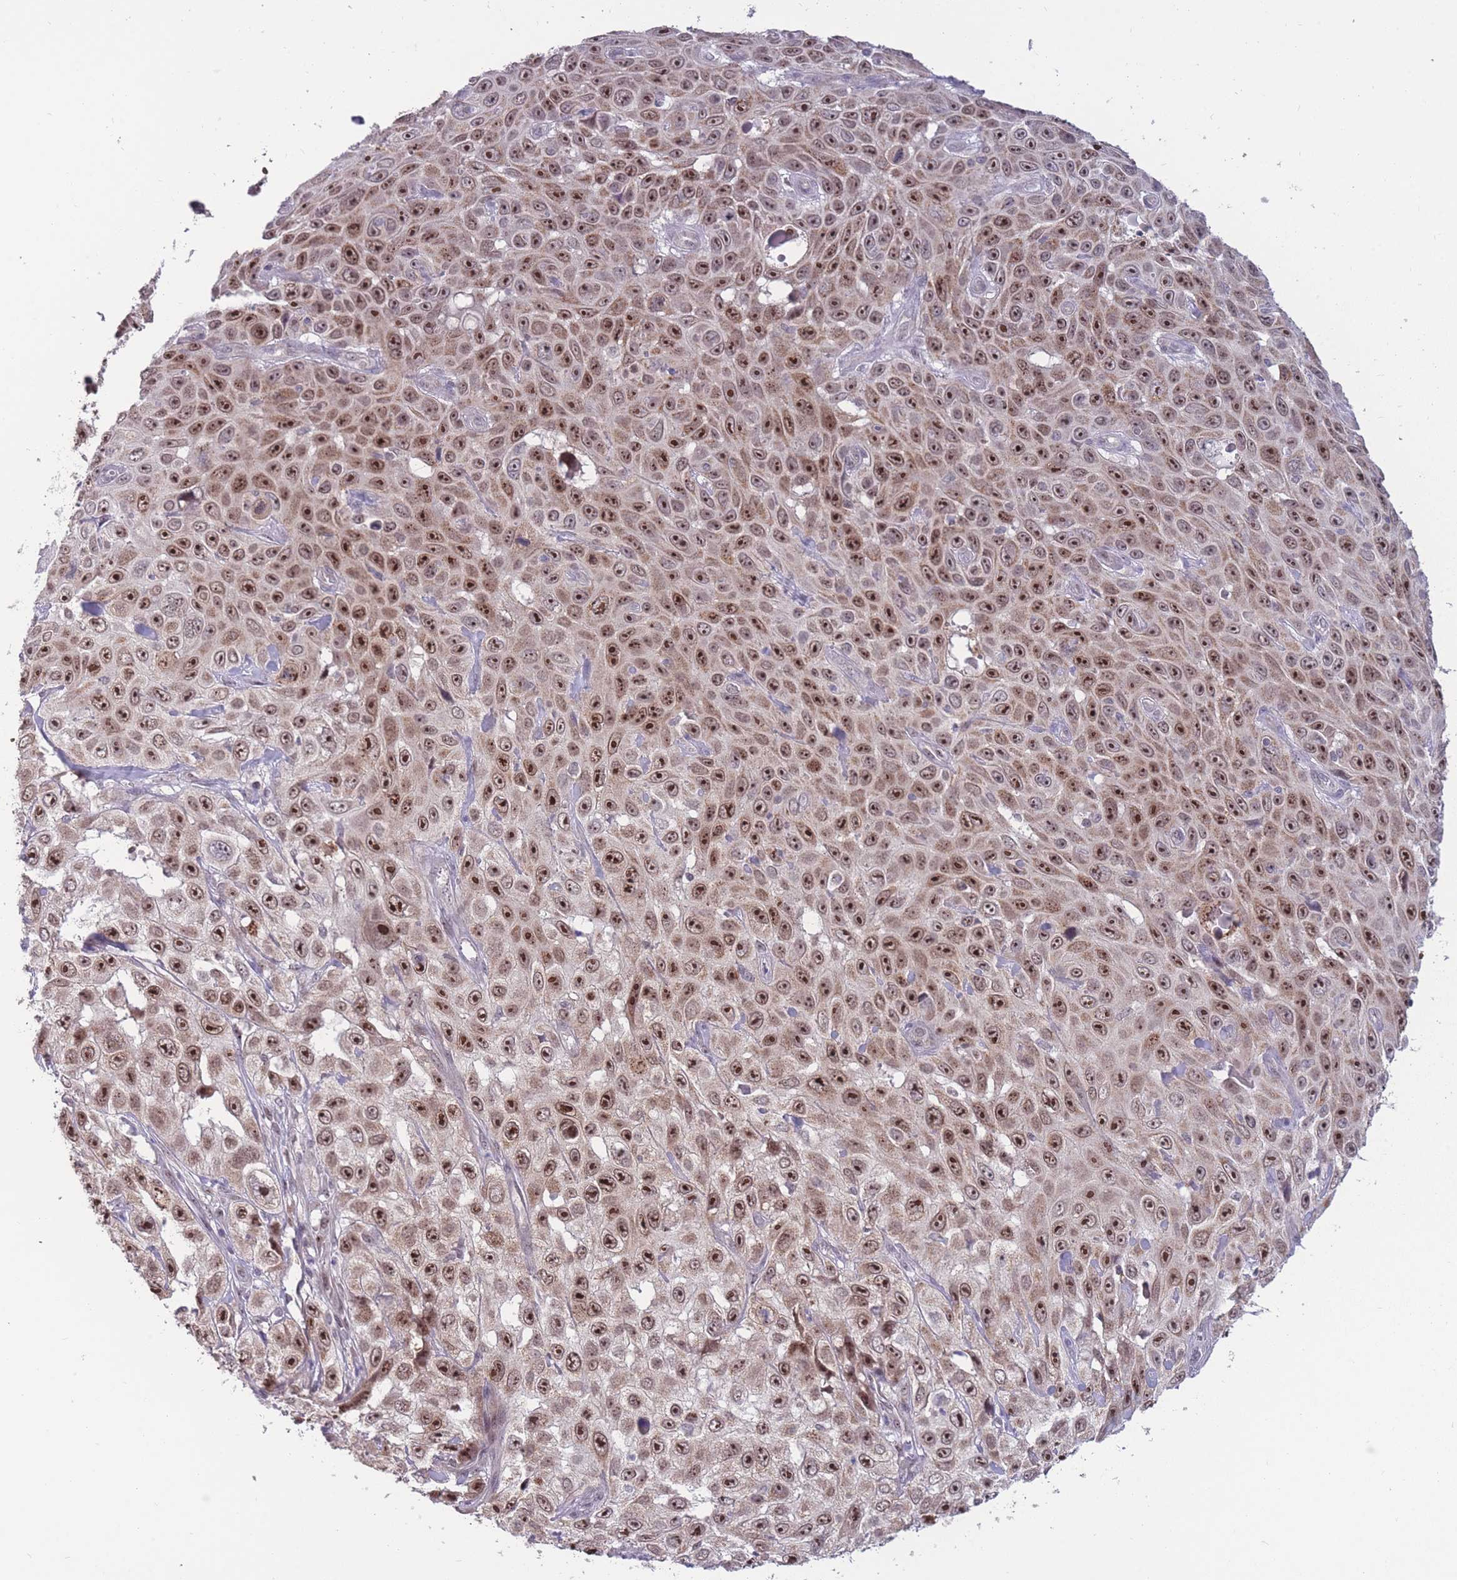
{"staining": {"intensity": "strong", "quantity": ">75%", "location": "nuclear"}, "tissue": "skin cancer", "cell_type": "Tumor cells", "image_type": "cancer", "snomed": [{"axis": "morphology", "description": "Squamous cell carcinoma, NOS"}, {"axis": "topography", "description": "Skin"}], "caption": "Tumor cells exhibit high levels of strong nuclear positivity in approximately >75% of cells in skin squamous cell carcinoma. Using DAB (brown) and hematoxylin (blue) stains, captured at high magnification using brightfield microscopy.", "gene": "MCIDAS", "patient": {"sex": "male", "age": 82}}